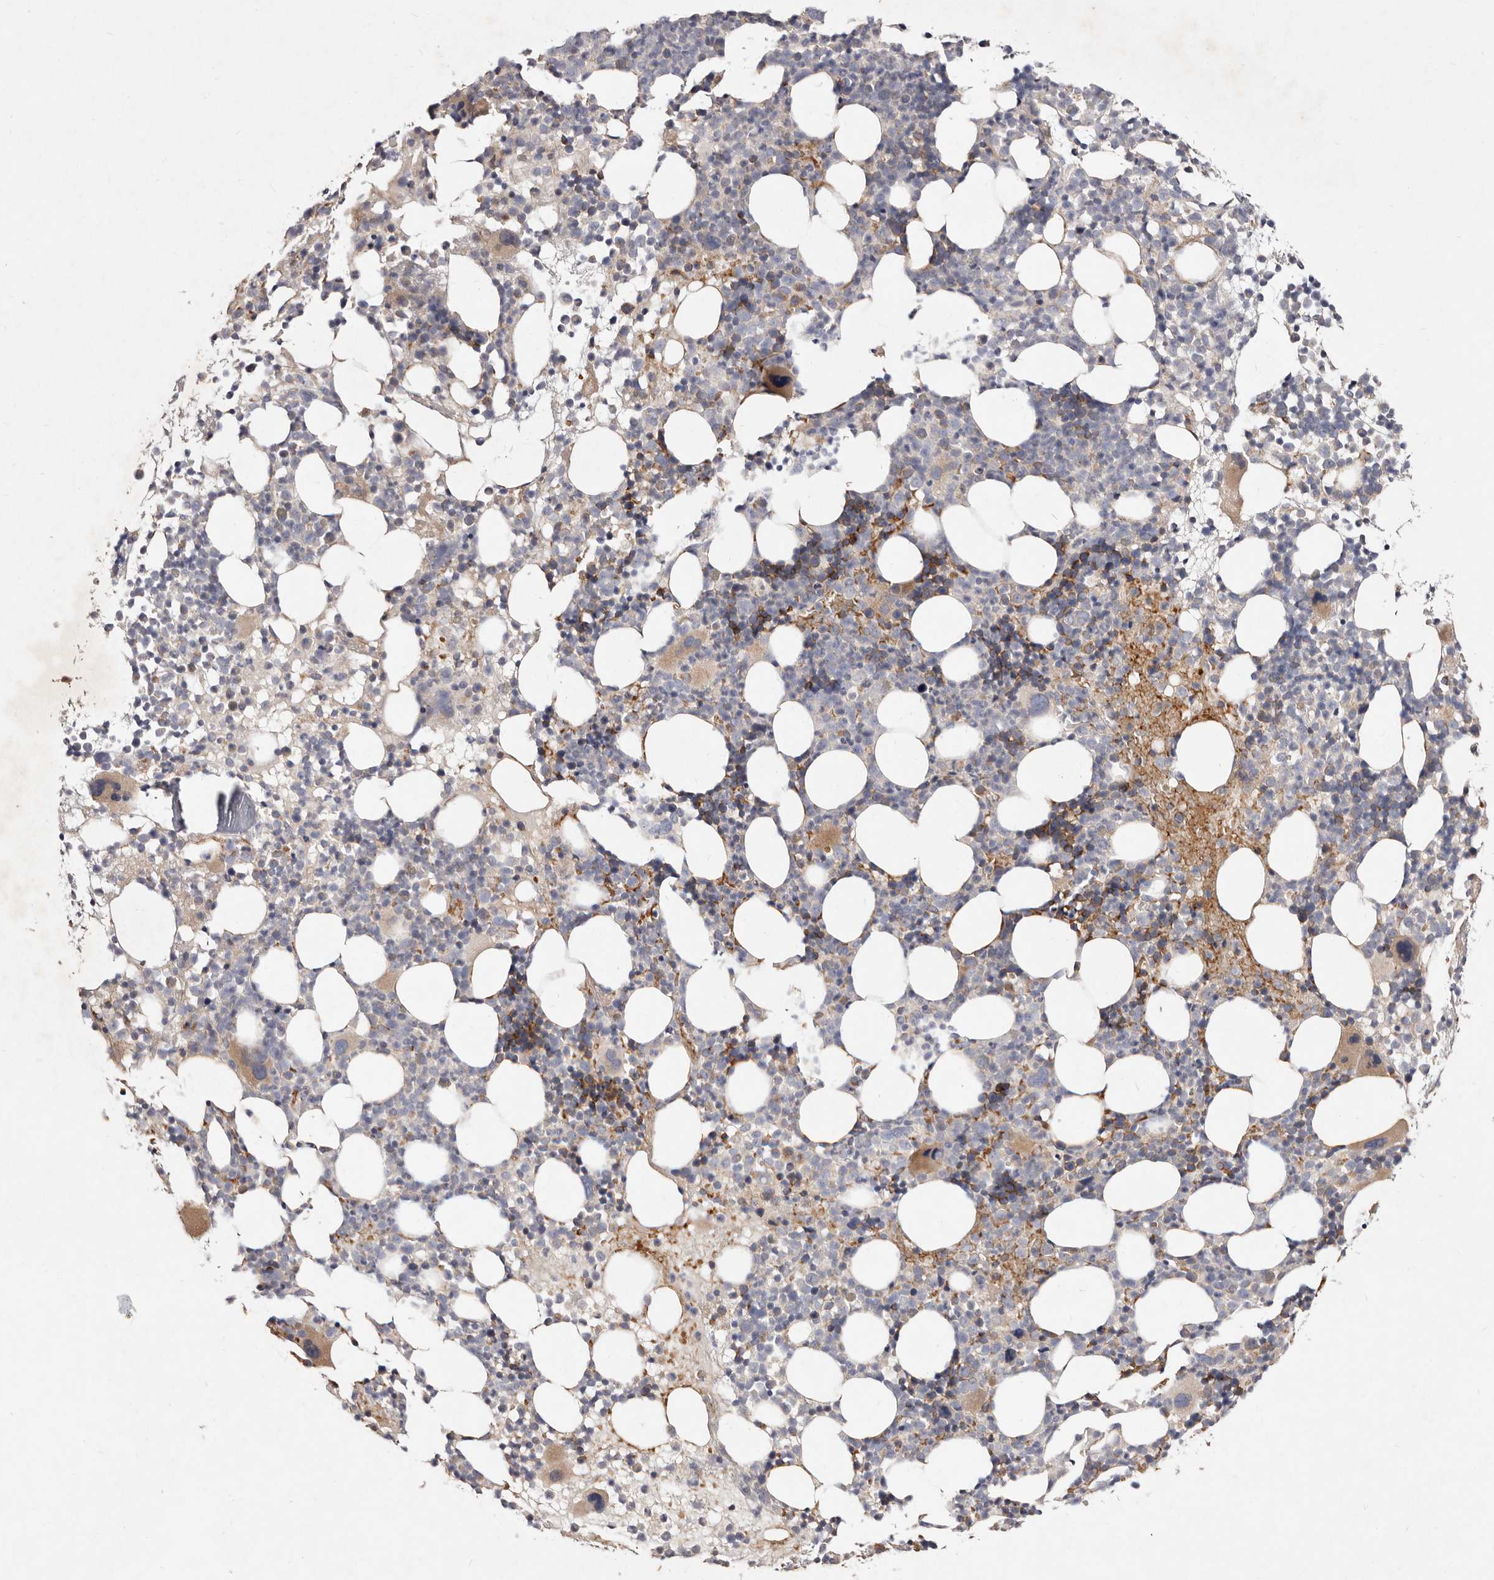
{"staining": {"intensity": "moderate", "quantity": "<25%", "location": "cytoplasmic/membranous"}, "tissue": "bone marrow", "cell_type": "Hematopoietic cells", "image_type": "normal", "snomed": [{"axis": "morphology", "description": "Normal tissue, NOS"}, {"axis": "topography", "description": "Bone marrow"}], "caption": "An image of bone marrow stained for a protein exhibits moderate cytoplasmic/membranous brown staining in hematopoietic cells.", "gene": "SLC25A20", "patient": {"sex": "female", "age": 57}}